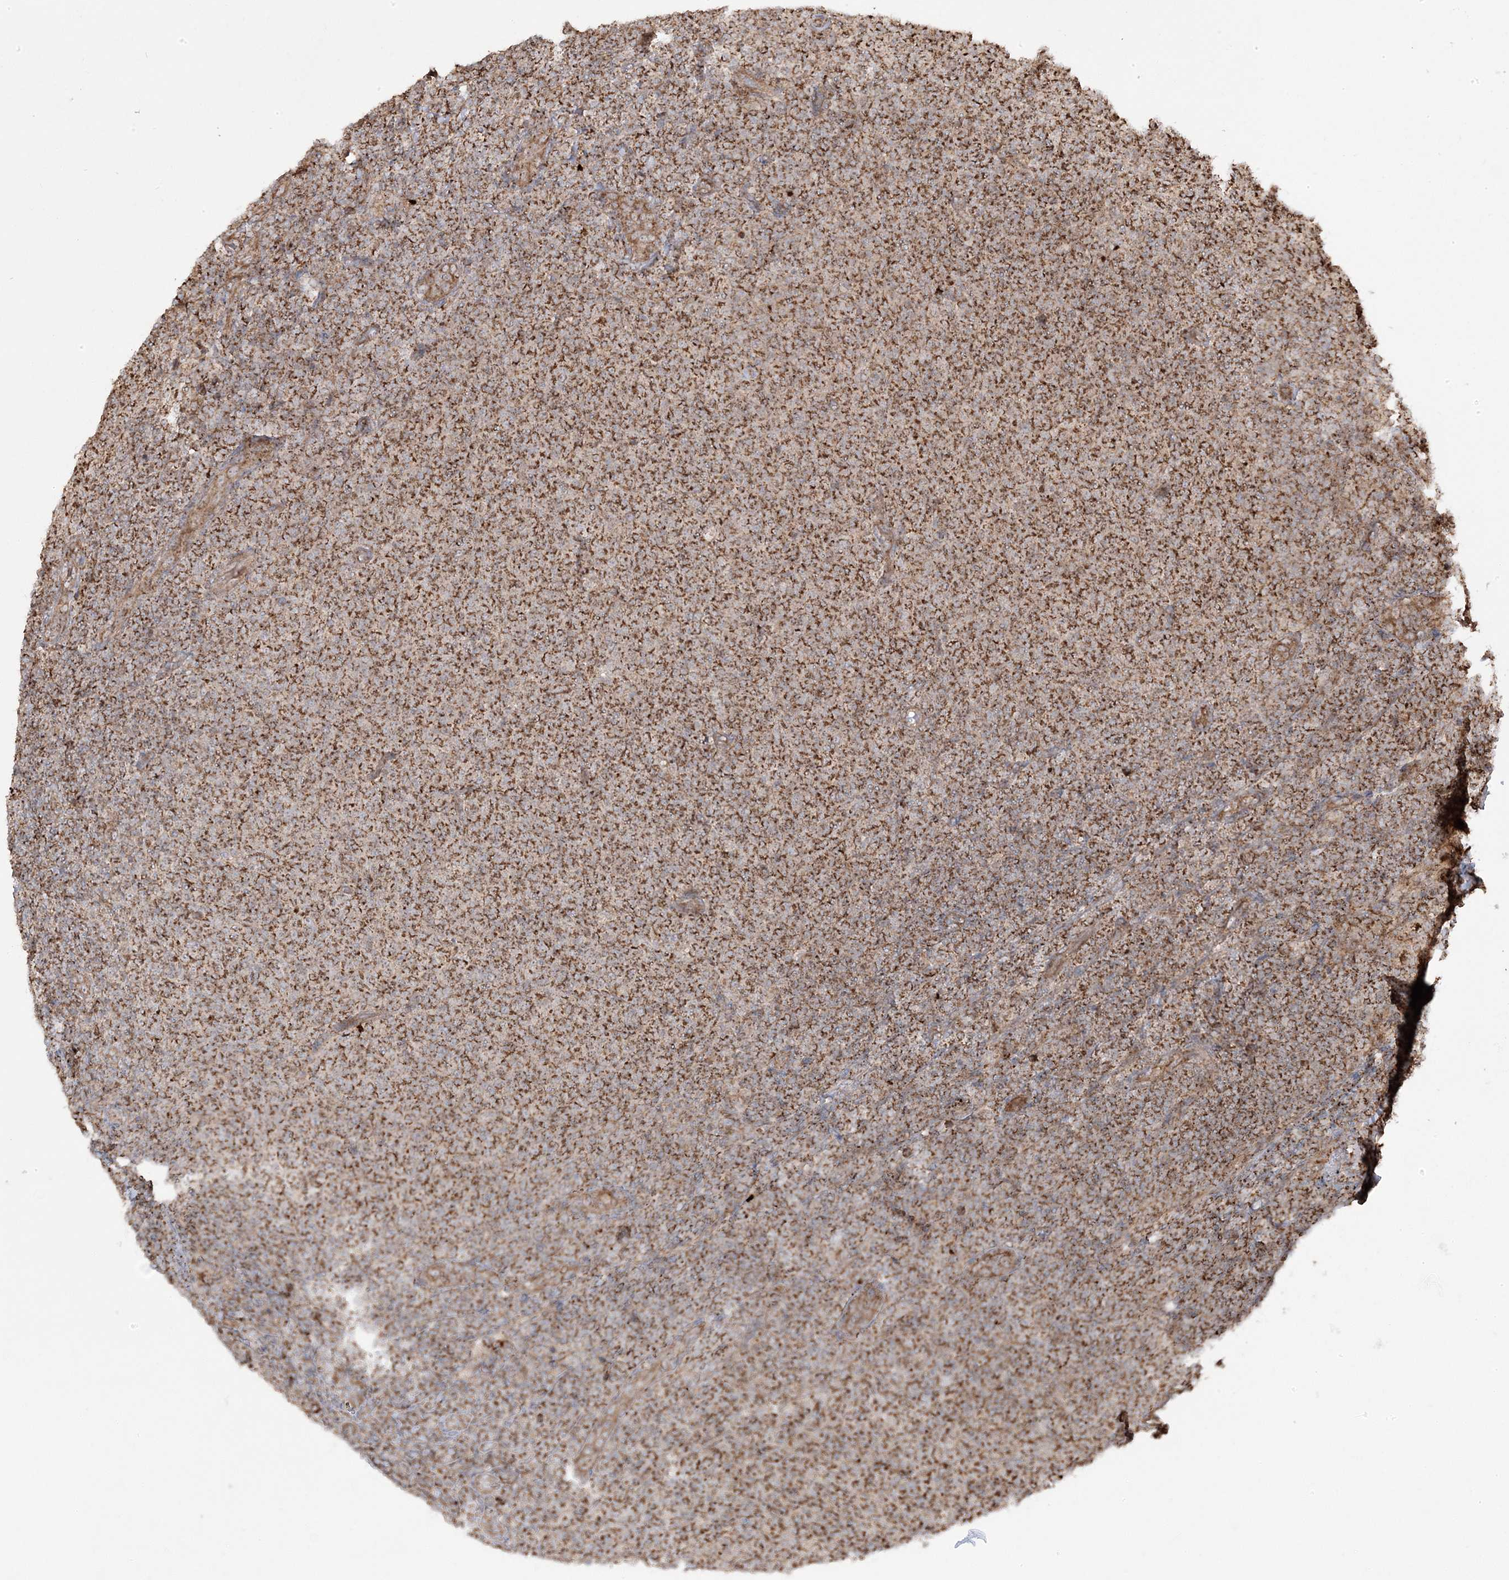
{"staining": {"intensity": "strong", "quantity": ">75%", "location": "cytoplasmic/membranous"}, "tissue": "lymphoma", "cell_type": "Tumor cells", "image_type": "cancer", "snomed": [{"axis": "morphology", "description": "Malignant lymphoma, non-Hodgkin's type, Low grade"}, {"axis": "topography", "description": "Lymph node"}], "caption": "A brown stain shows strong cytoplasmic/membranous positivity of a protein in malignant lymphoma, non-Hodgkin's type (low-grade) tumor cells.", "gene": "CLUAP1", "patient": {"sex": "male", "age": 66}}